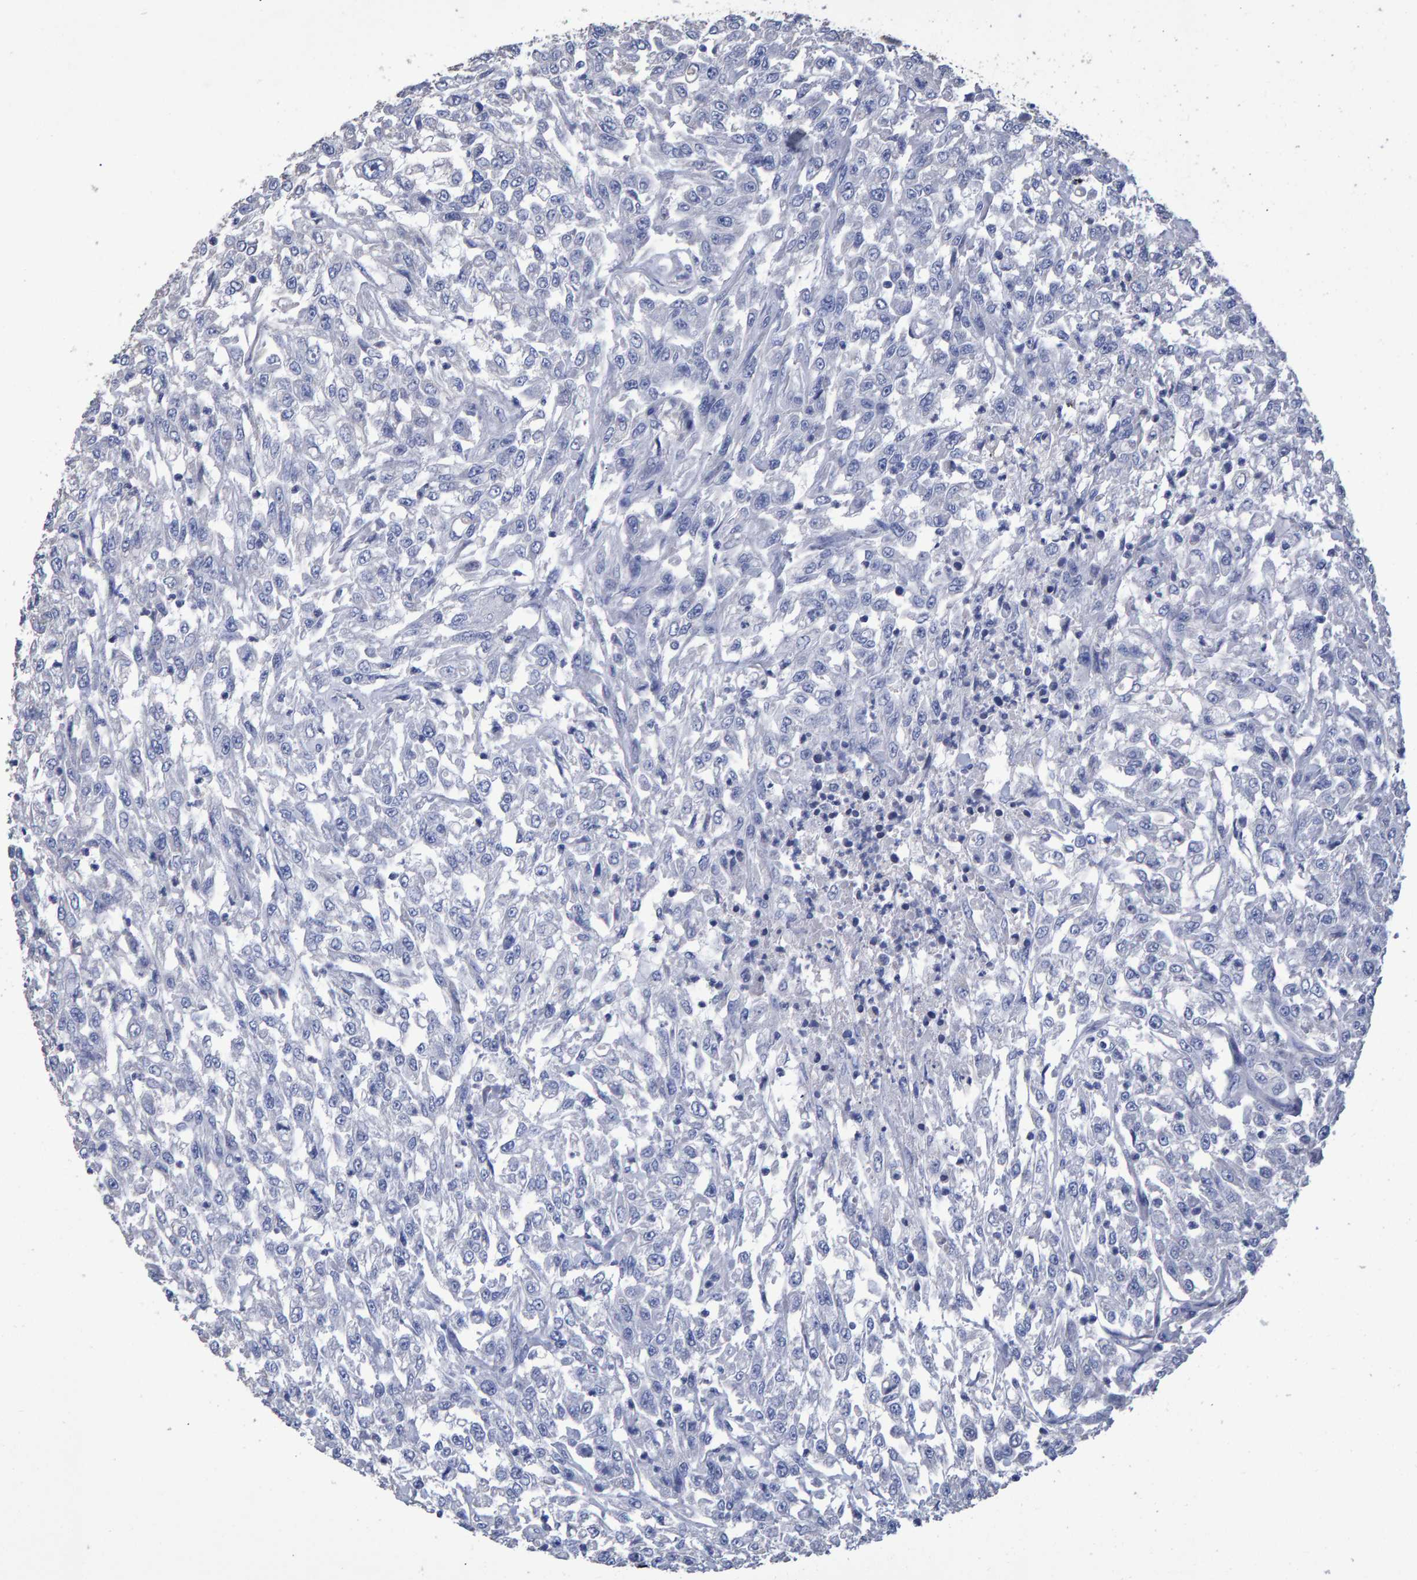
{"staining": {"intensity": "negative", "quantity": "none", "location": "none"}, "tissue": "urothelial cancer", "cell_type": "Tumor cells", "image_type": "cancer", "snomed": [{"axis": "morphology", "description": "Urothelial carcinoma, High grade"}, {"axis": "topography", "description": "Urinary bladder"}], "caption": "A micrograph of urothelial cancer stained for a protein shows no brown staining in tumor cells. (DAB (3,3'-diaminobenzidine) IHC with hematoxylin counter stain).", "gene": "HEMGN", "patient": {"sex": "male", "age": 46}}